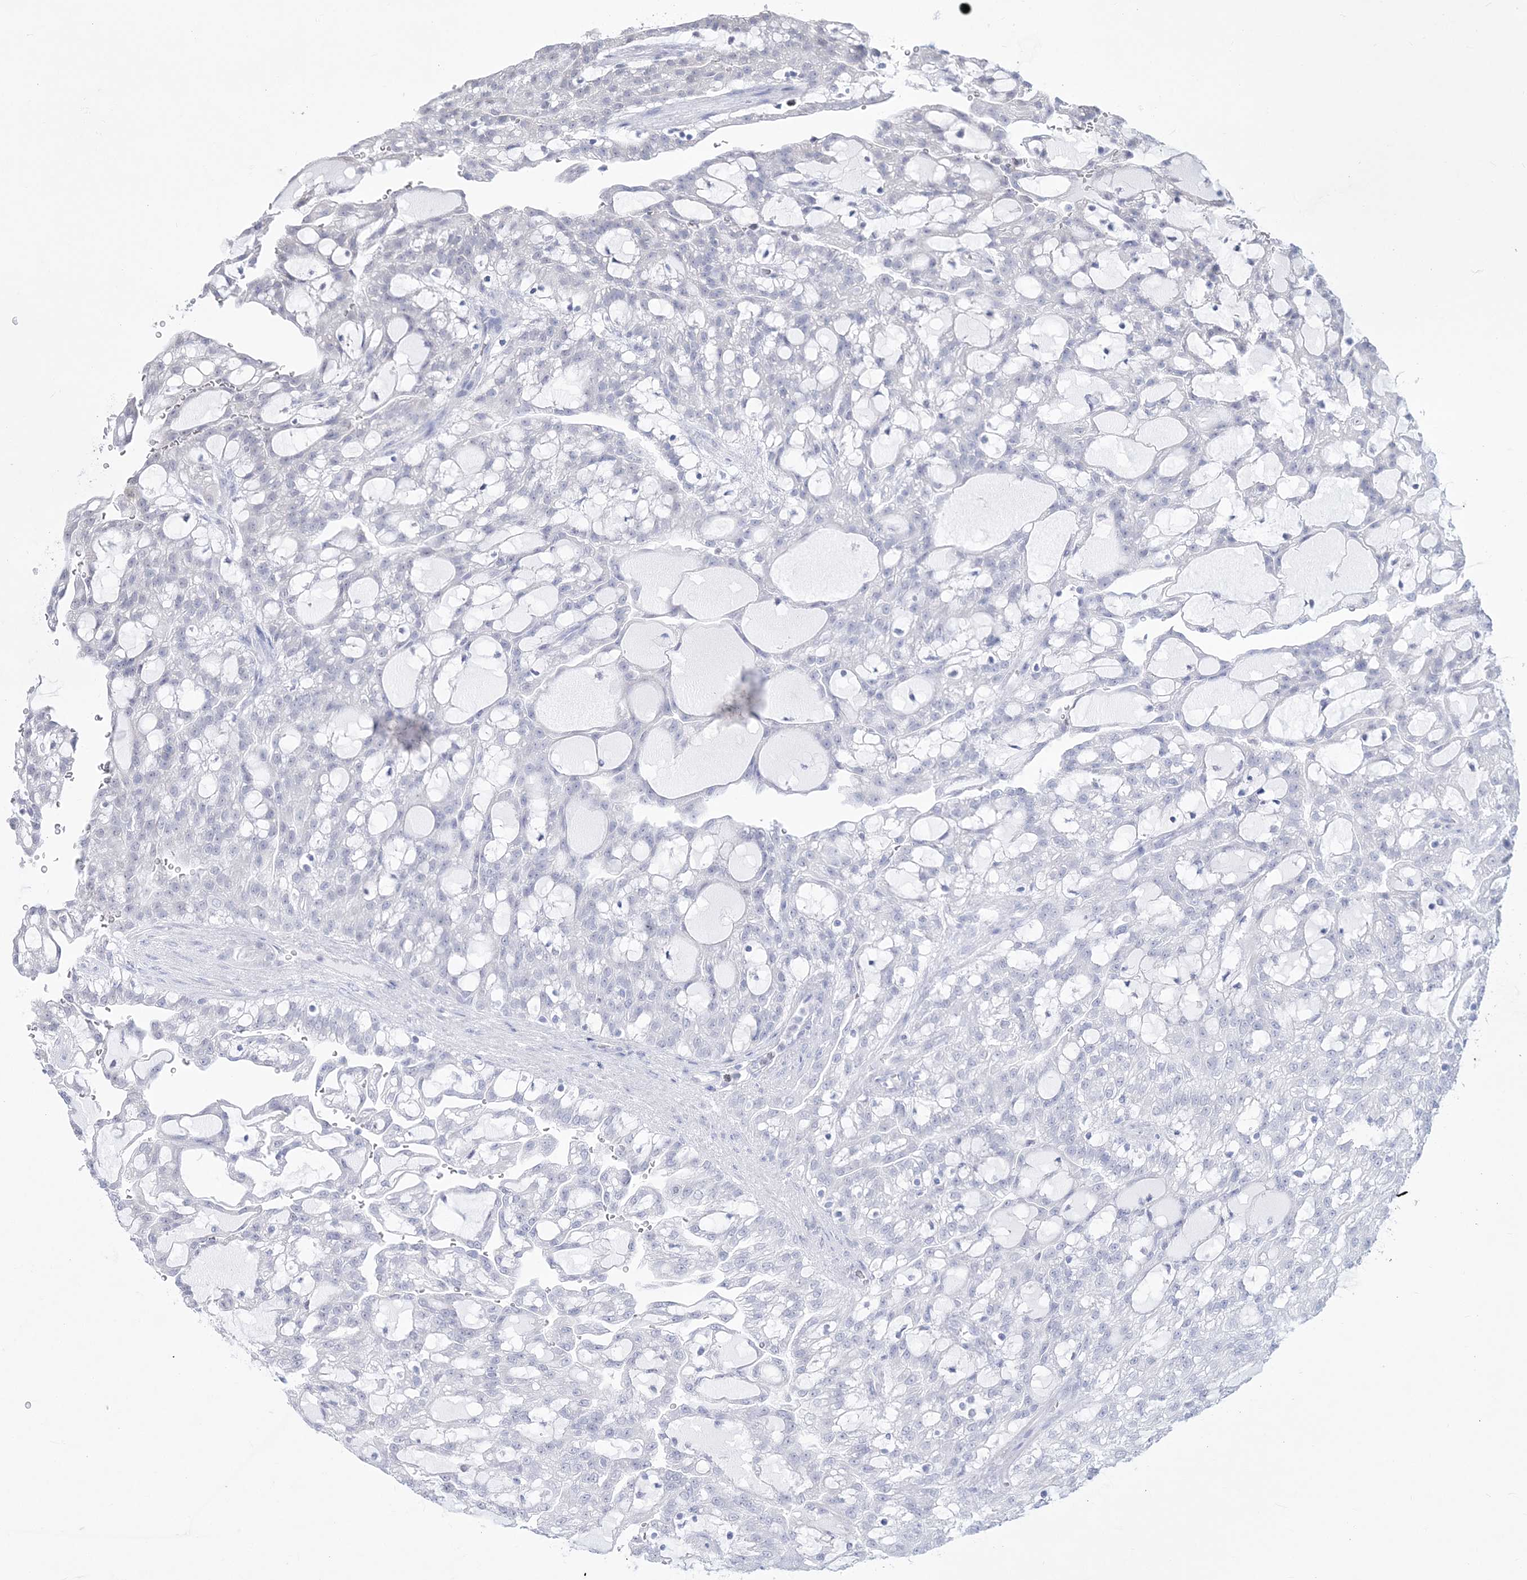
{"staining": {"intensity": "negative", "quantity": "none", "location": "none"}, "tissue": "renal cancer", "cell_type": "Tumor cells", "image_type": "cancer", "snomed": [{"axis": "morphology", "description": "Adenocarcinoma, NOS"}, {"axis": "topography", "description": "Kidney"}], "caption": "Protein analysis of adenocarcinoma (renal) exhibits no significant expression in tumor cells.", "gene": "WDR27", "patient": {"sex": "male", "age": 63}}